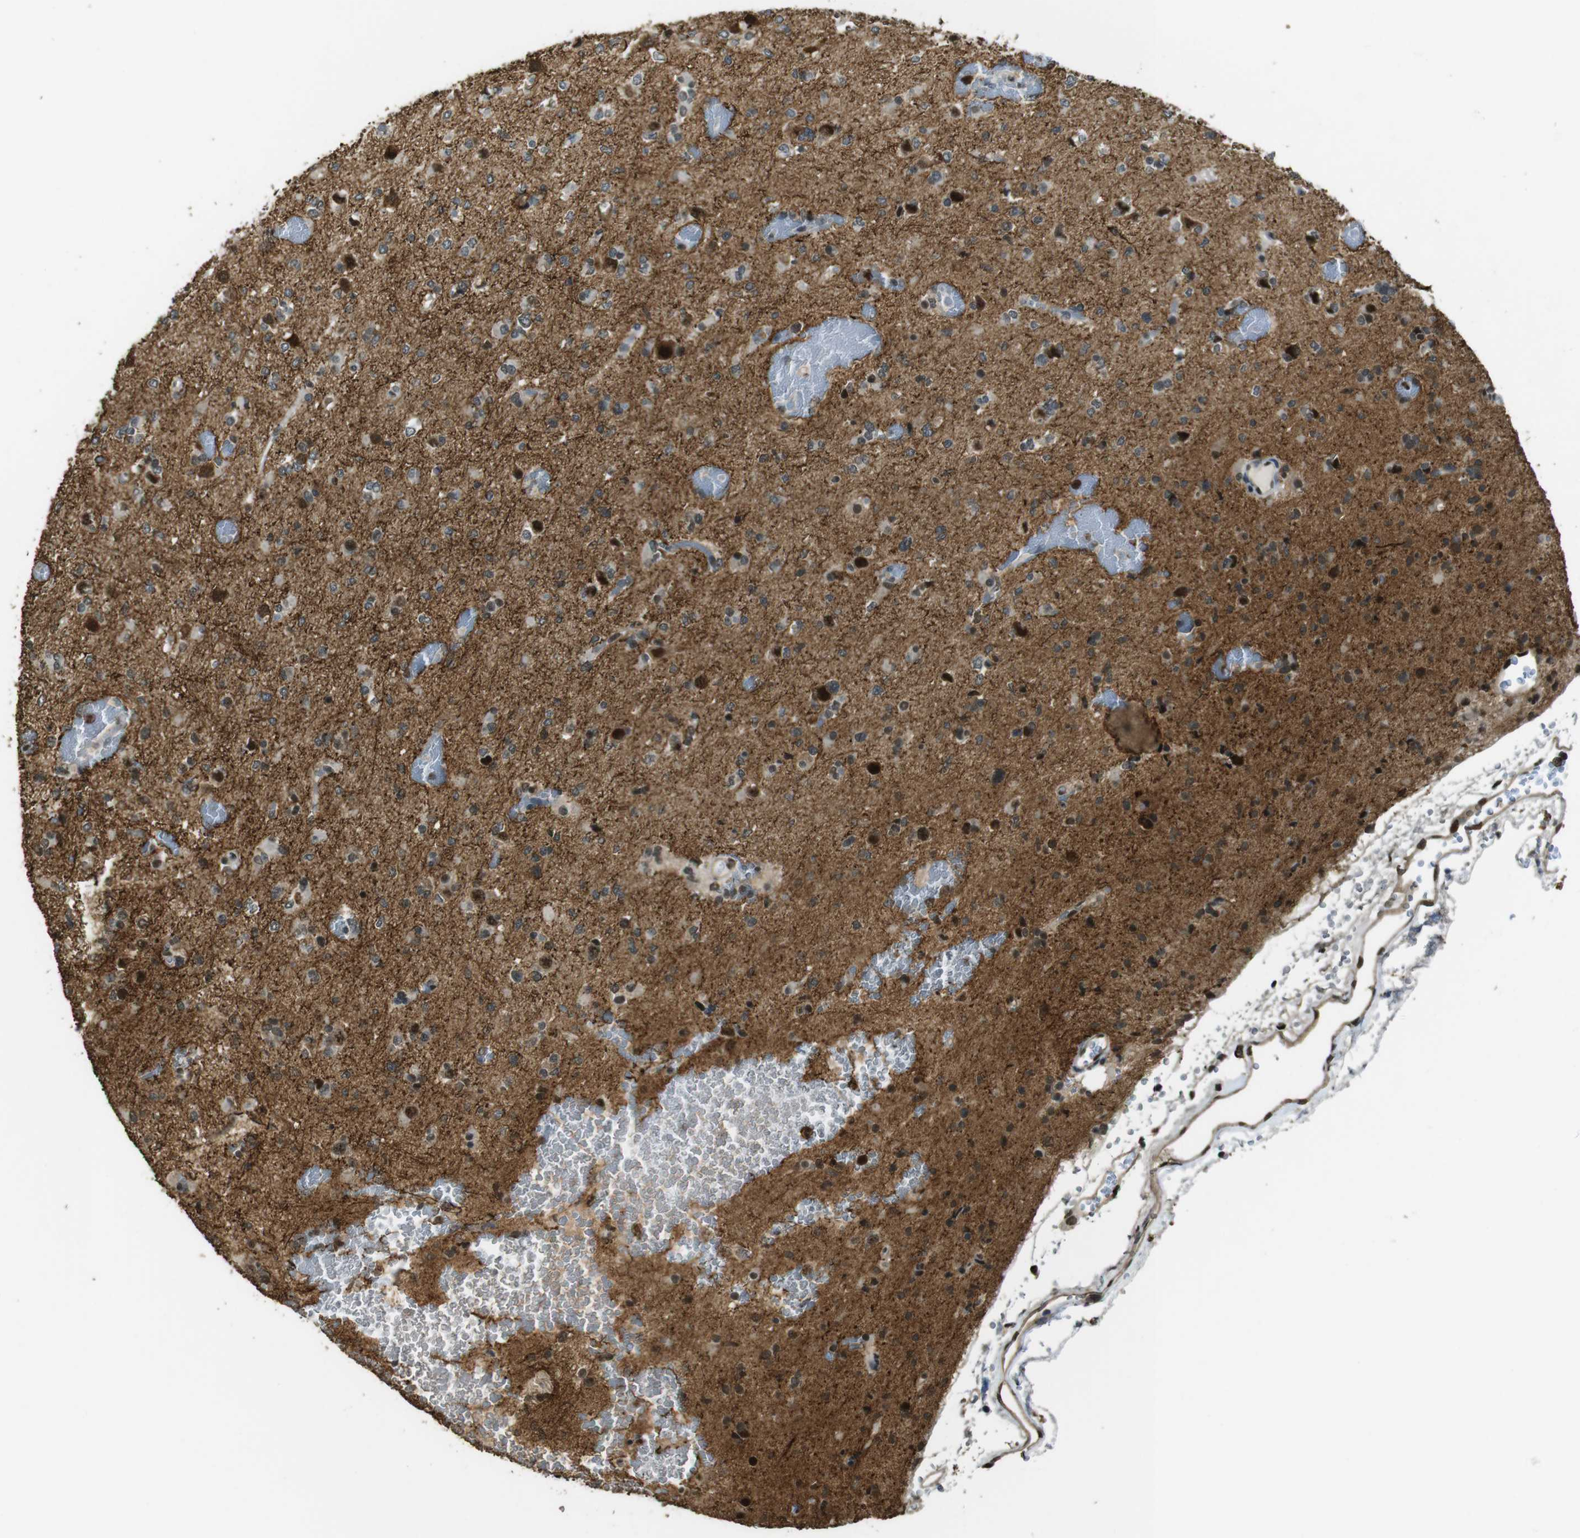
{"staining": {"intensity": "weak", "quantity": "25%-75%", "location": "nuclear"}, "tissue": "glioma", "cell_type": "Tumor cells", "image_type": "cancer", "snomed": [{"axis": "morphology", "description": "Glioma, malignant, Low grade"}, {"axis": "topography", "description": "Brain"}], "caption": "Protein staining of glioma tissue exhibits weak nuclear staining in approximately 25%-75% of tumor cells.", "gene": "CSNK2B", "patient": {"sex": "female", "age": 22}}